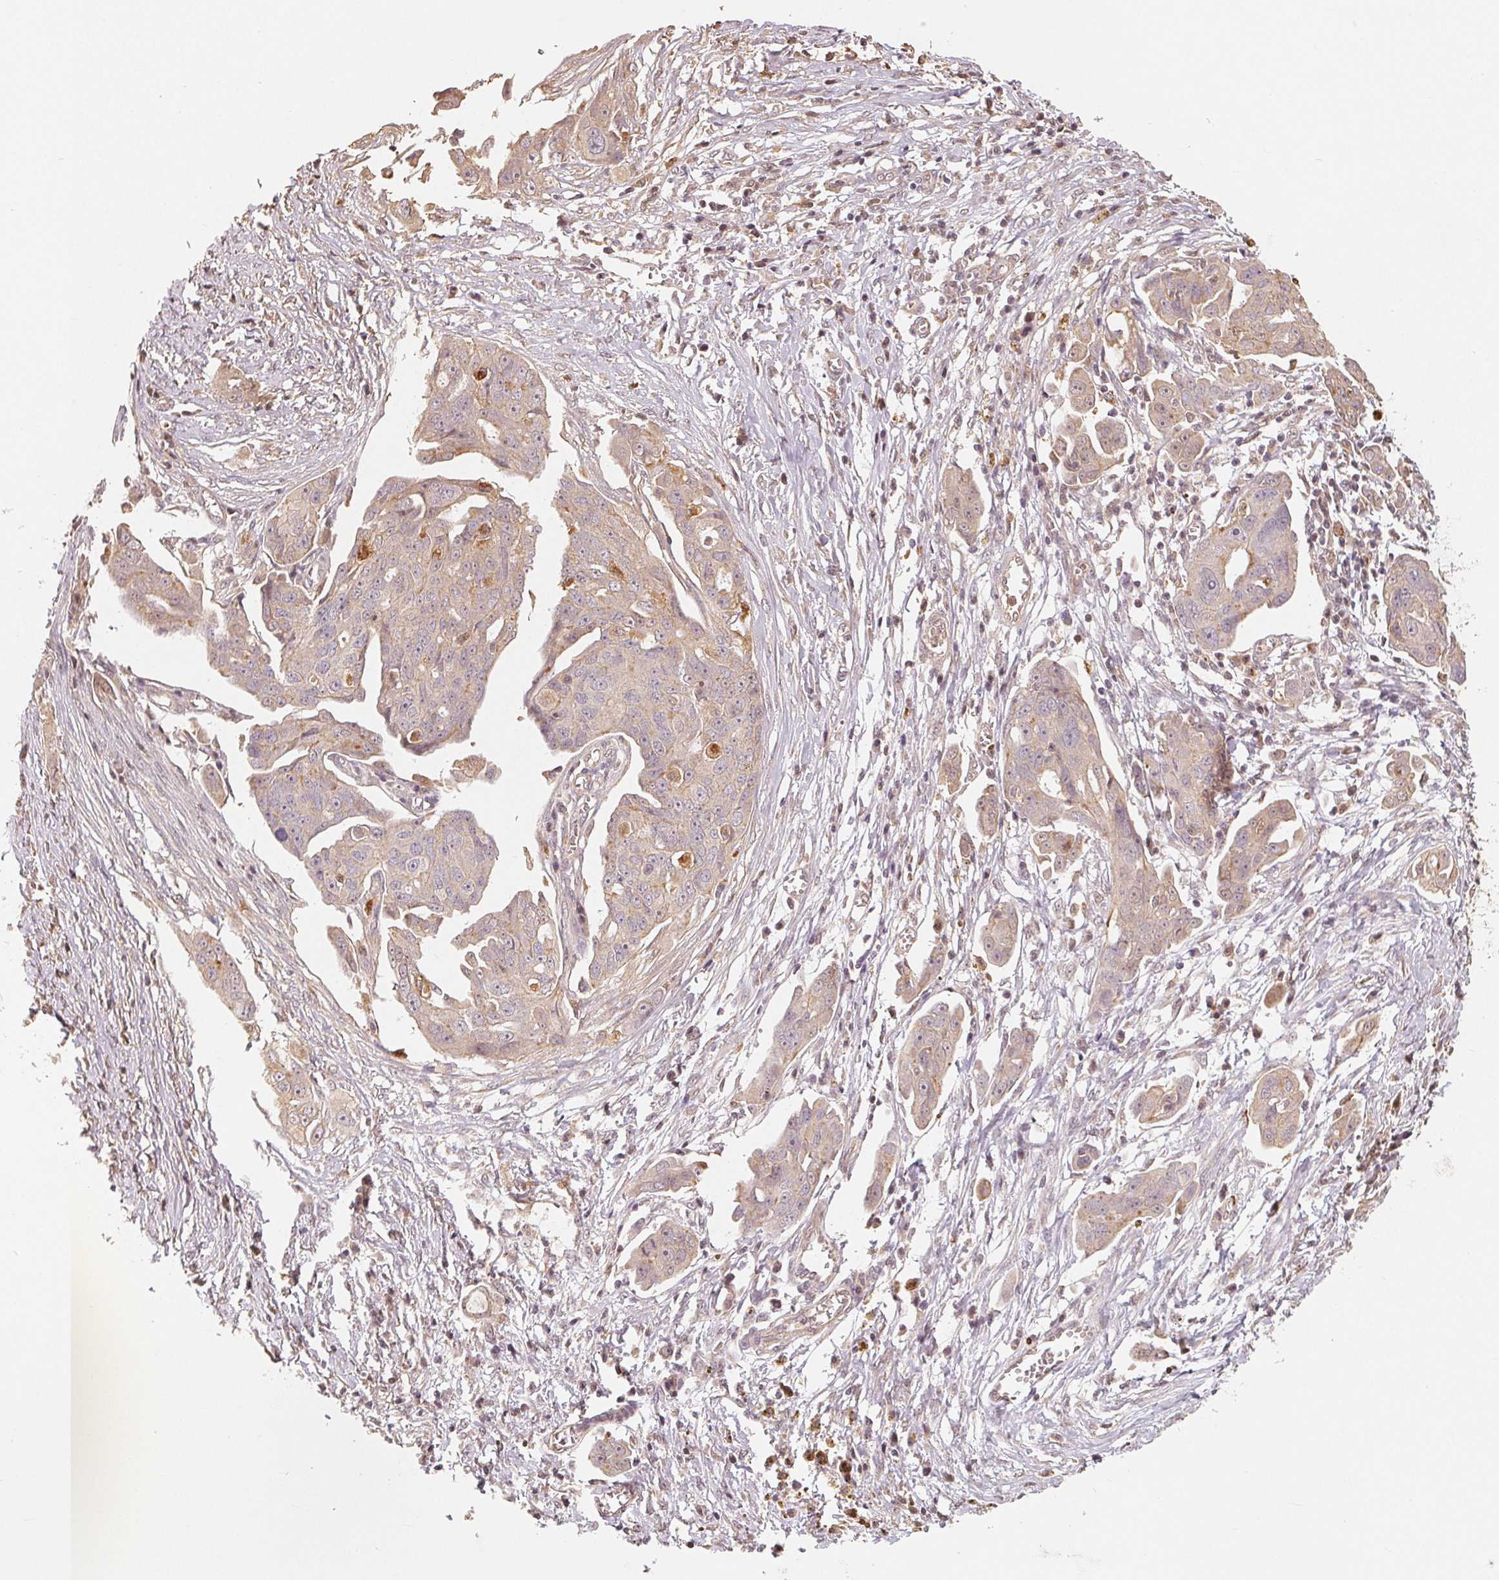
{"staining": {"intensity": "weak", "quantity": ">75%", "location": "cytoplasmic/membranous"}, "tissue": "ovarian cancer", "cell_type": "Tumor cells", "image_type": "cancer", "snomed": [{"axis": "morphology", "description": "Carcinoma, endometroid"}, {"axis": "topography", "description": "Ovary"}], "caption": "Protein staining of ovarian endometroid carcinoma tissue reveals weak cytoplasmic/membranous staining in about >75% of tumor cells.", "gene": "GUSB", "patient": {"sex": "female", "age": 70}}